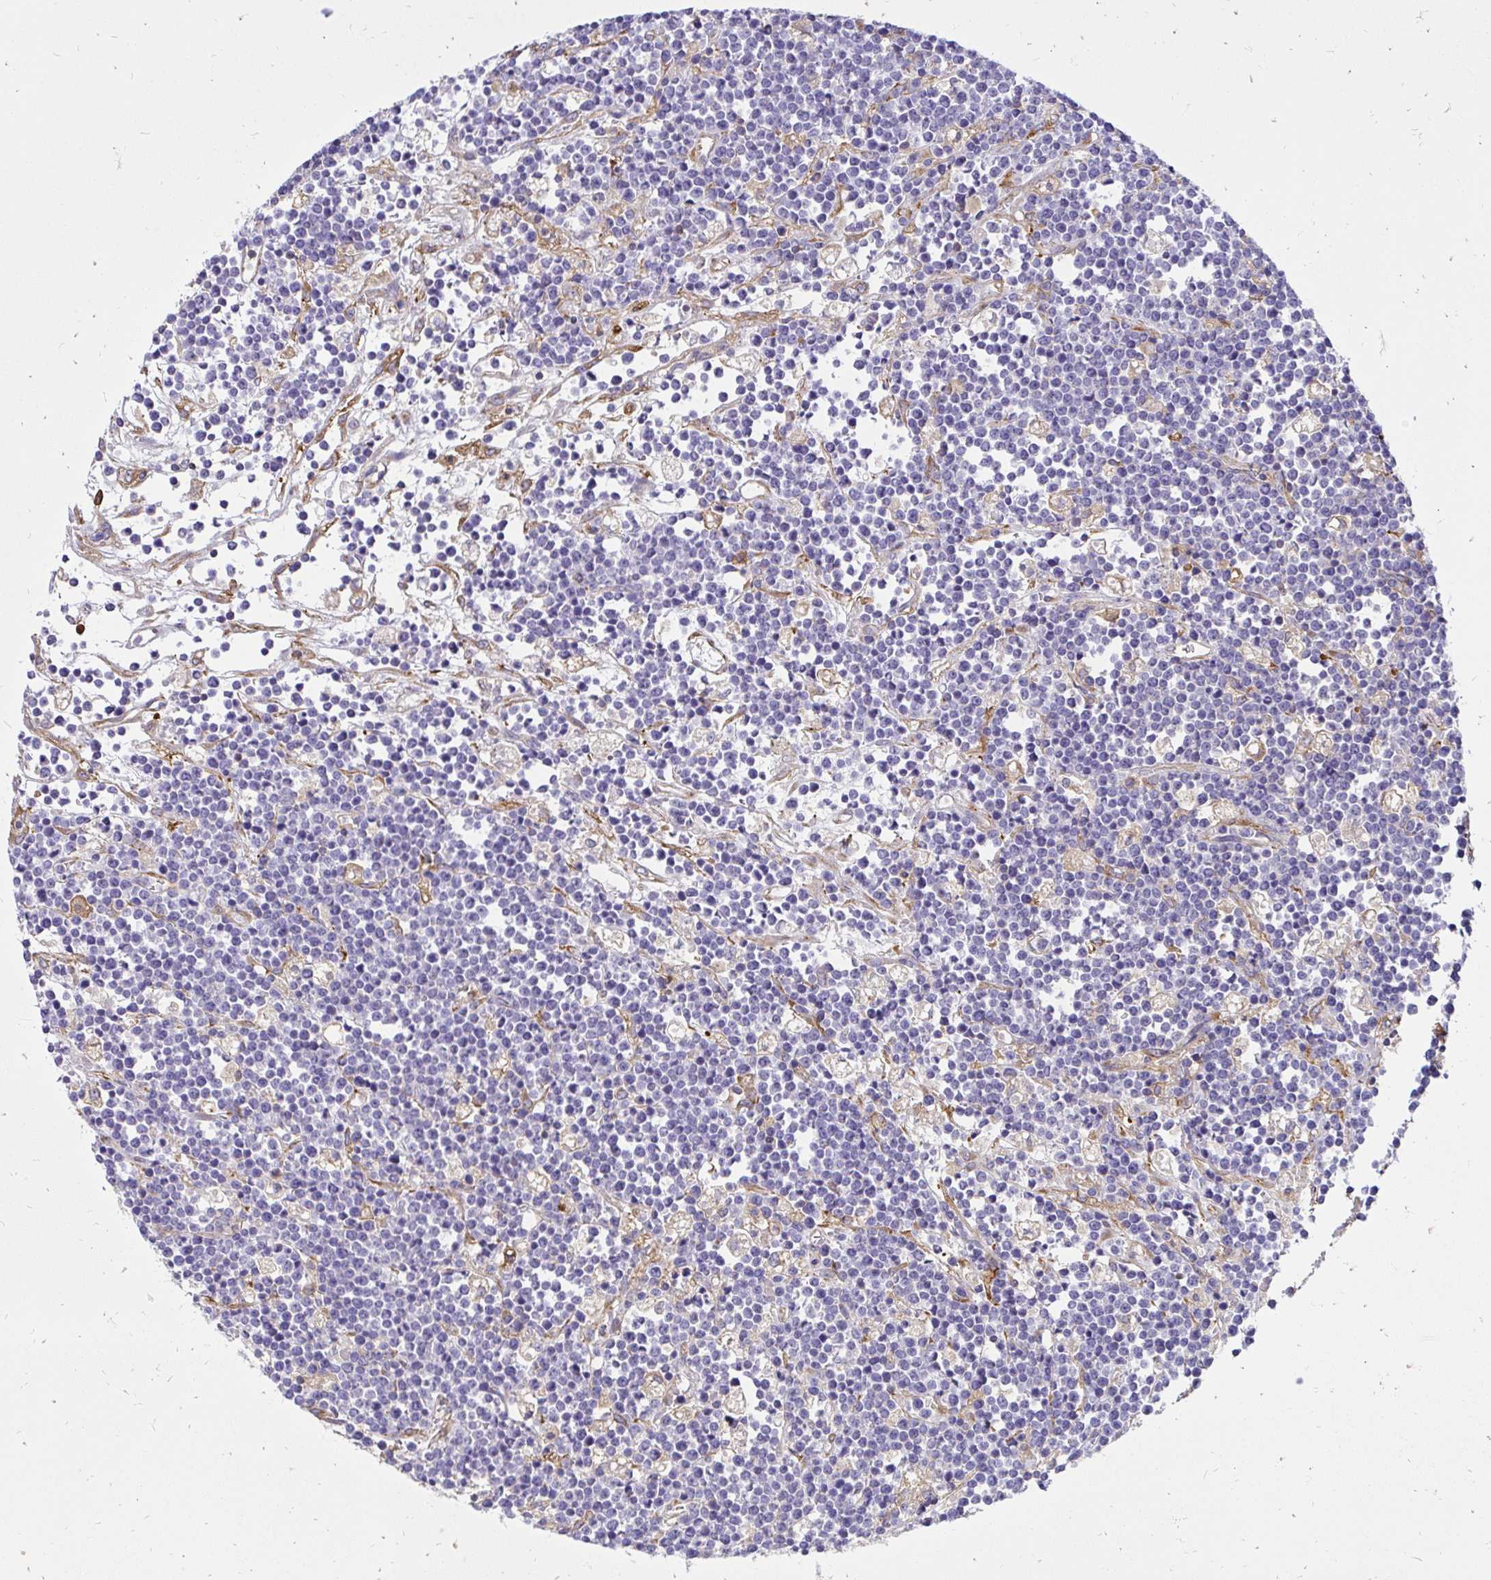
{"staining": {"intensity": "negative", "quantity": "none", "location": "none"}, "tissue": "lymphoma", "cell_type": "Tumor cells", "image_type": "cancer", "snomed": [{"axis": "morphology", "description": "Malignant lymphoma, non-Hodgkin's type, High grade"}, {"axis": "topography", "description": "Ovary"}], "caption": "Tumor cells show no significant protein expression in high-grade malignant lymphoma, non-Hodgkin's type.", "gene": "ABCB10", "patient": {"sex": "female", "age": 56}}